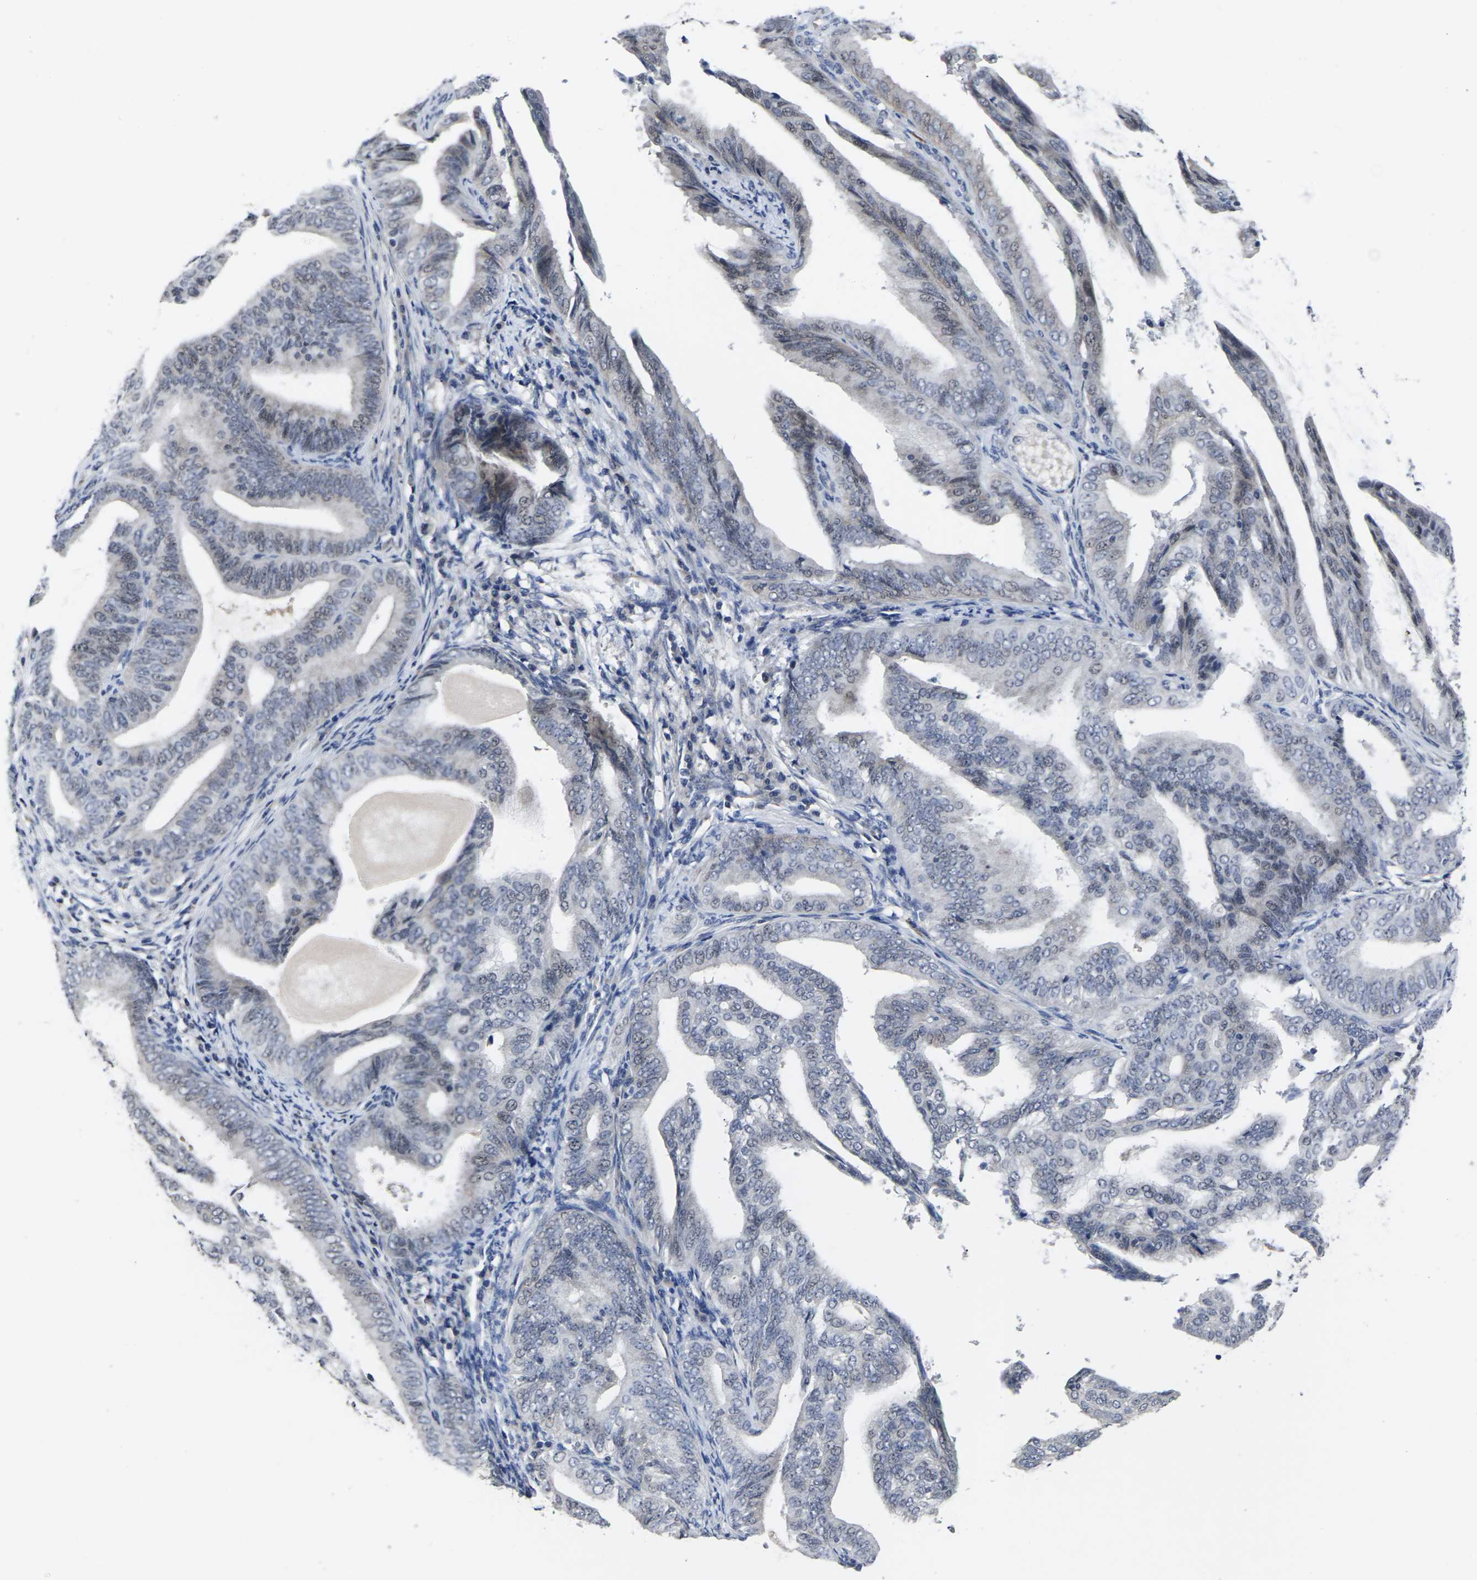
{"staining": {"intensity": "weak", "quantity": "<25%", "location": "cytoplasmic/membranous,nuclear"}, "tissue": "endometrial cancer", "cell_type": "Tumor cells", "image_type": "cancer", "snomed": [{"axis": "morphology", "description": "Adenocarcinoma, NOS"}, {"axis": "topography", "description": "Endometrium"}], "caption": "Immunohistochemistry image of neoplastic tissue: human endometrial adenocarcinoma stained with DAB reveals no significant protein positivity in tumor cells.", "gene": "MSANTD4", "patient": {"sex": "female", "age": 58}}